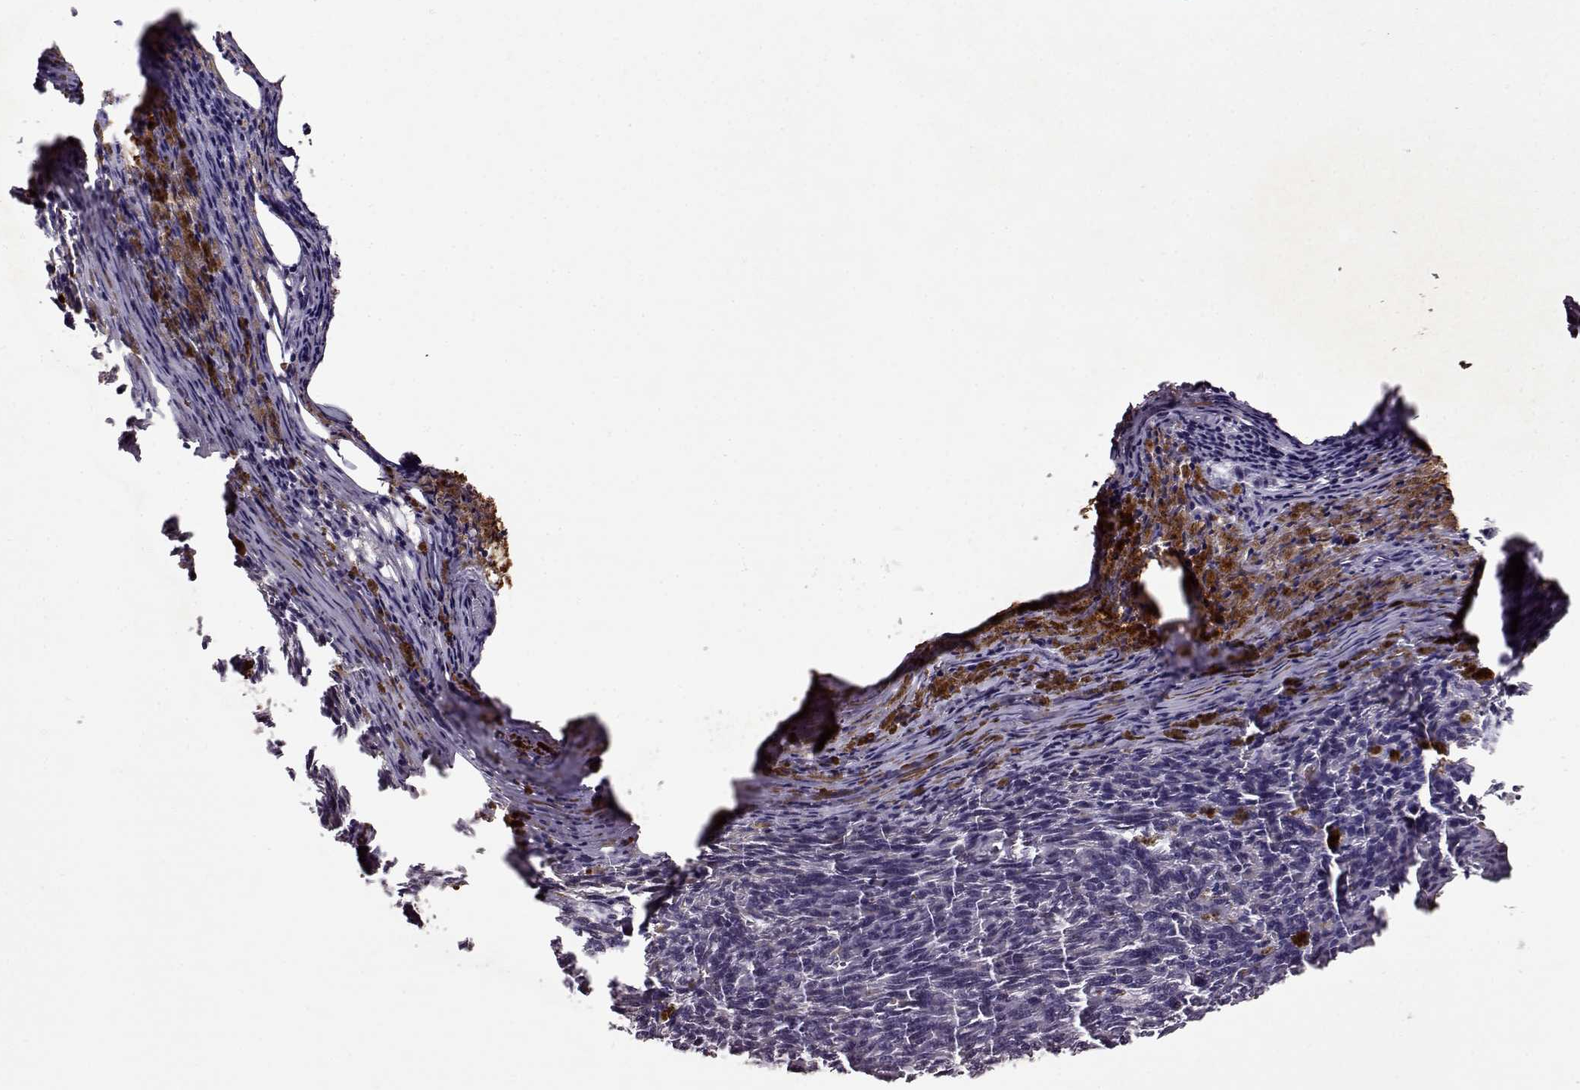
{"staining": {"intensity": "negative", "quantity": "none", "location": "none"}, "tissue": "melanoma", "cell_type": "Tumor cells", "image_type": "cancer", "snomed": [{"axis": "morphology", "description": "Malignant melanoma, NOS"}, {"axis": "topography", "description": "Skin"}], "caption": "IHC photomicrograph of neoplastic tissue: human melanoma stained with DAB exhibits no significant protein expression in tumor cells. (IHC, brightfield microscopy, high magnification).", "gene": "MAIP1", "patient": {"sex": "female", "age": 34}}